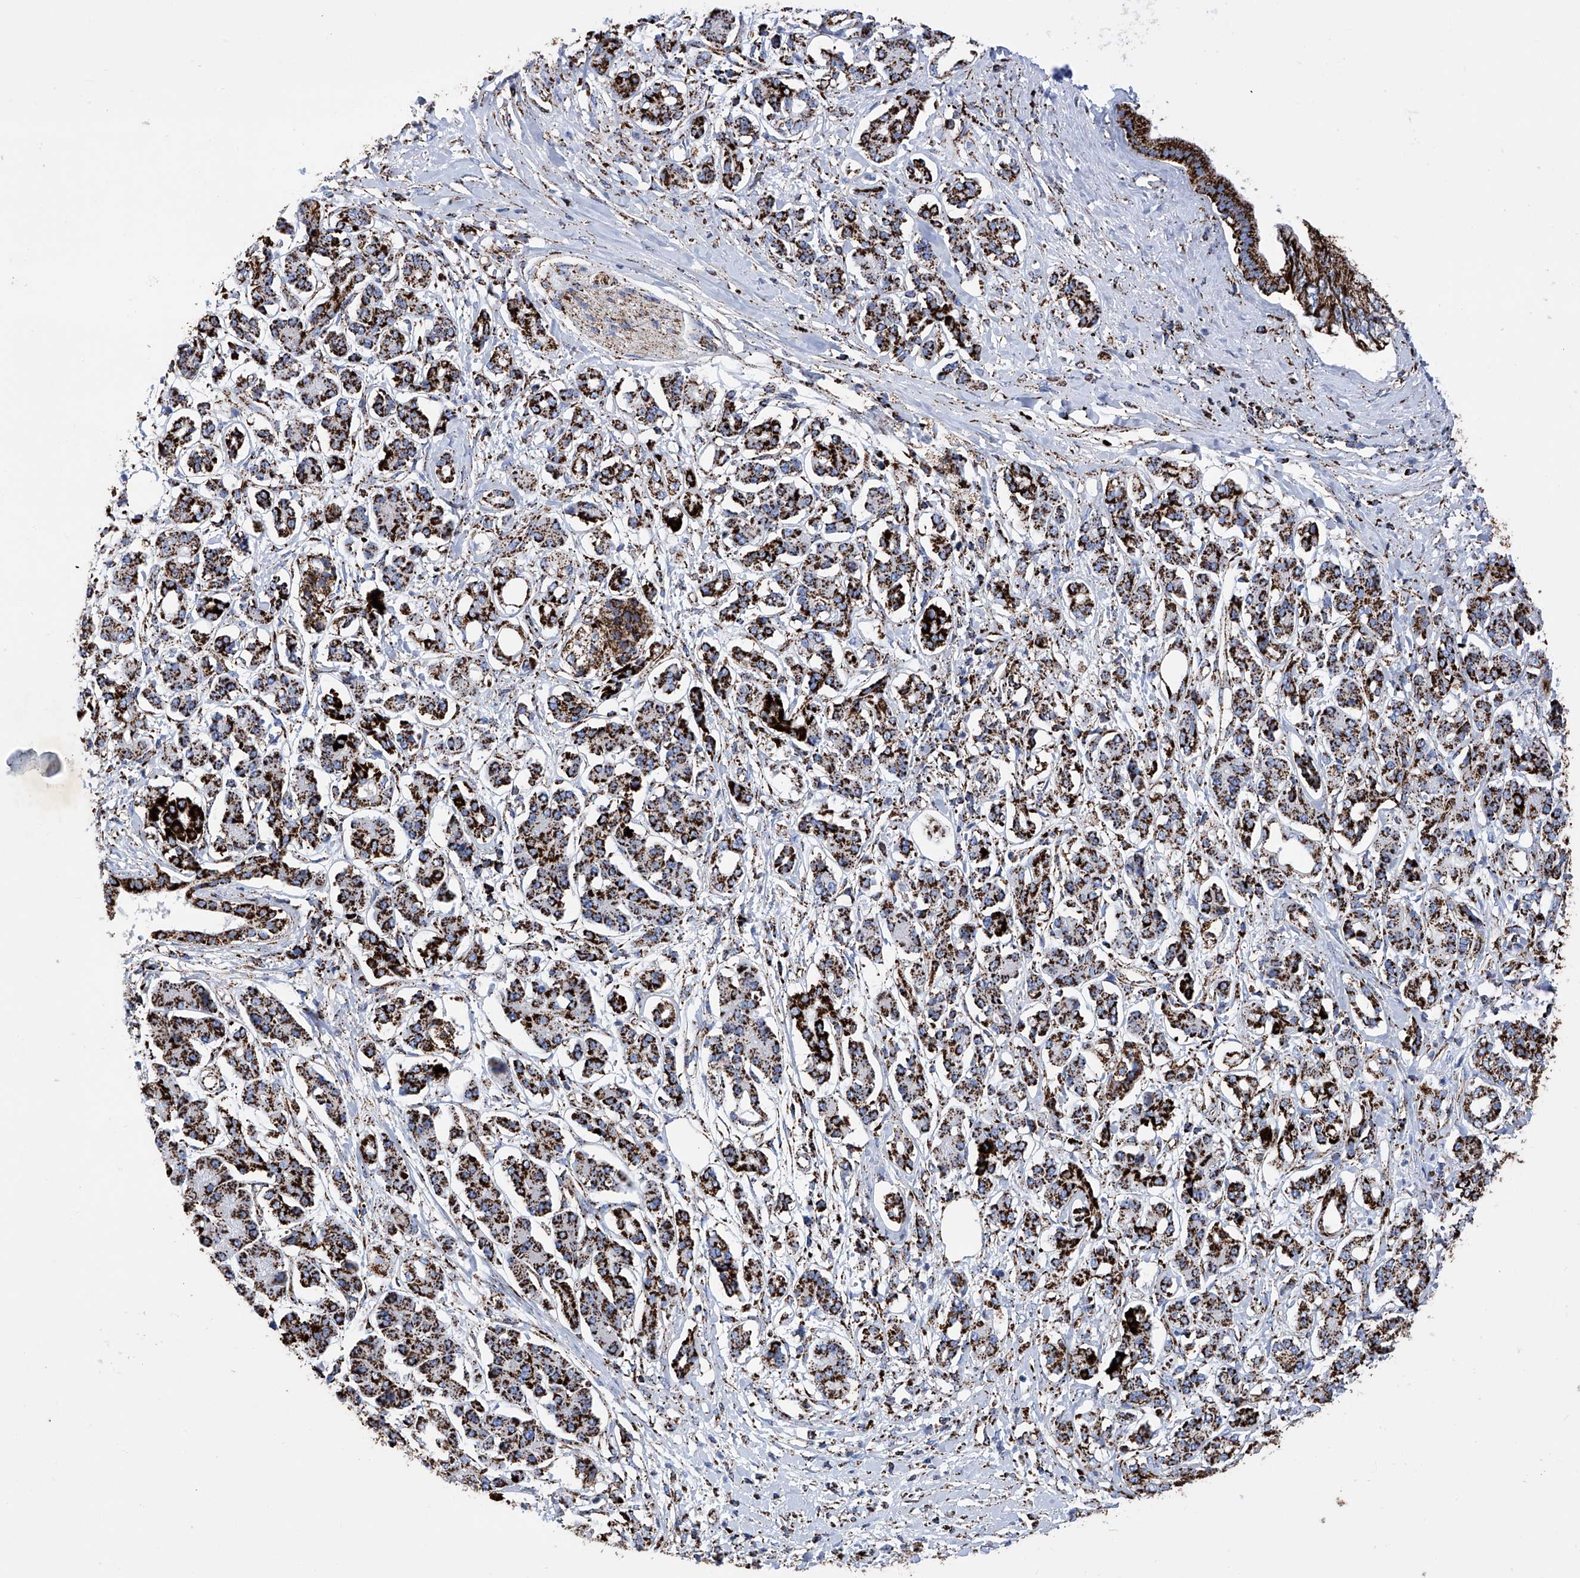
{"staining": {"intensity": "strong", "quantity": ">75%", "location": "cytoplasmic/membranous"}, "tissue": "pancreatic cancer", "cell_type": "Tumor cells", "image_type": "cancer", "snomed": [{"axis": "morphology", "description": "Adenocarcinoma, NOS"}, {"axis": "topography", "description": "Pancreas"}], "caption": "Immunohistochemical staining of human pancreatic cancer (adenocarcinoma) exhibits high levels of strong cytoplasmic/membranous staining in about >75% of tumor cells. The staining was performed using DAB, with brown indicating positive protein expression. Nuclei are stained blue with hematoxylin.", "gene": "ATP5PF", "patient": {"sex": "female", "age": 56}}